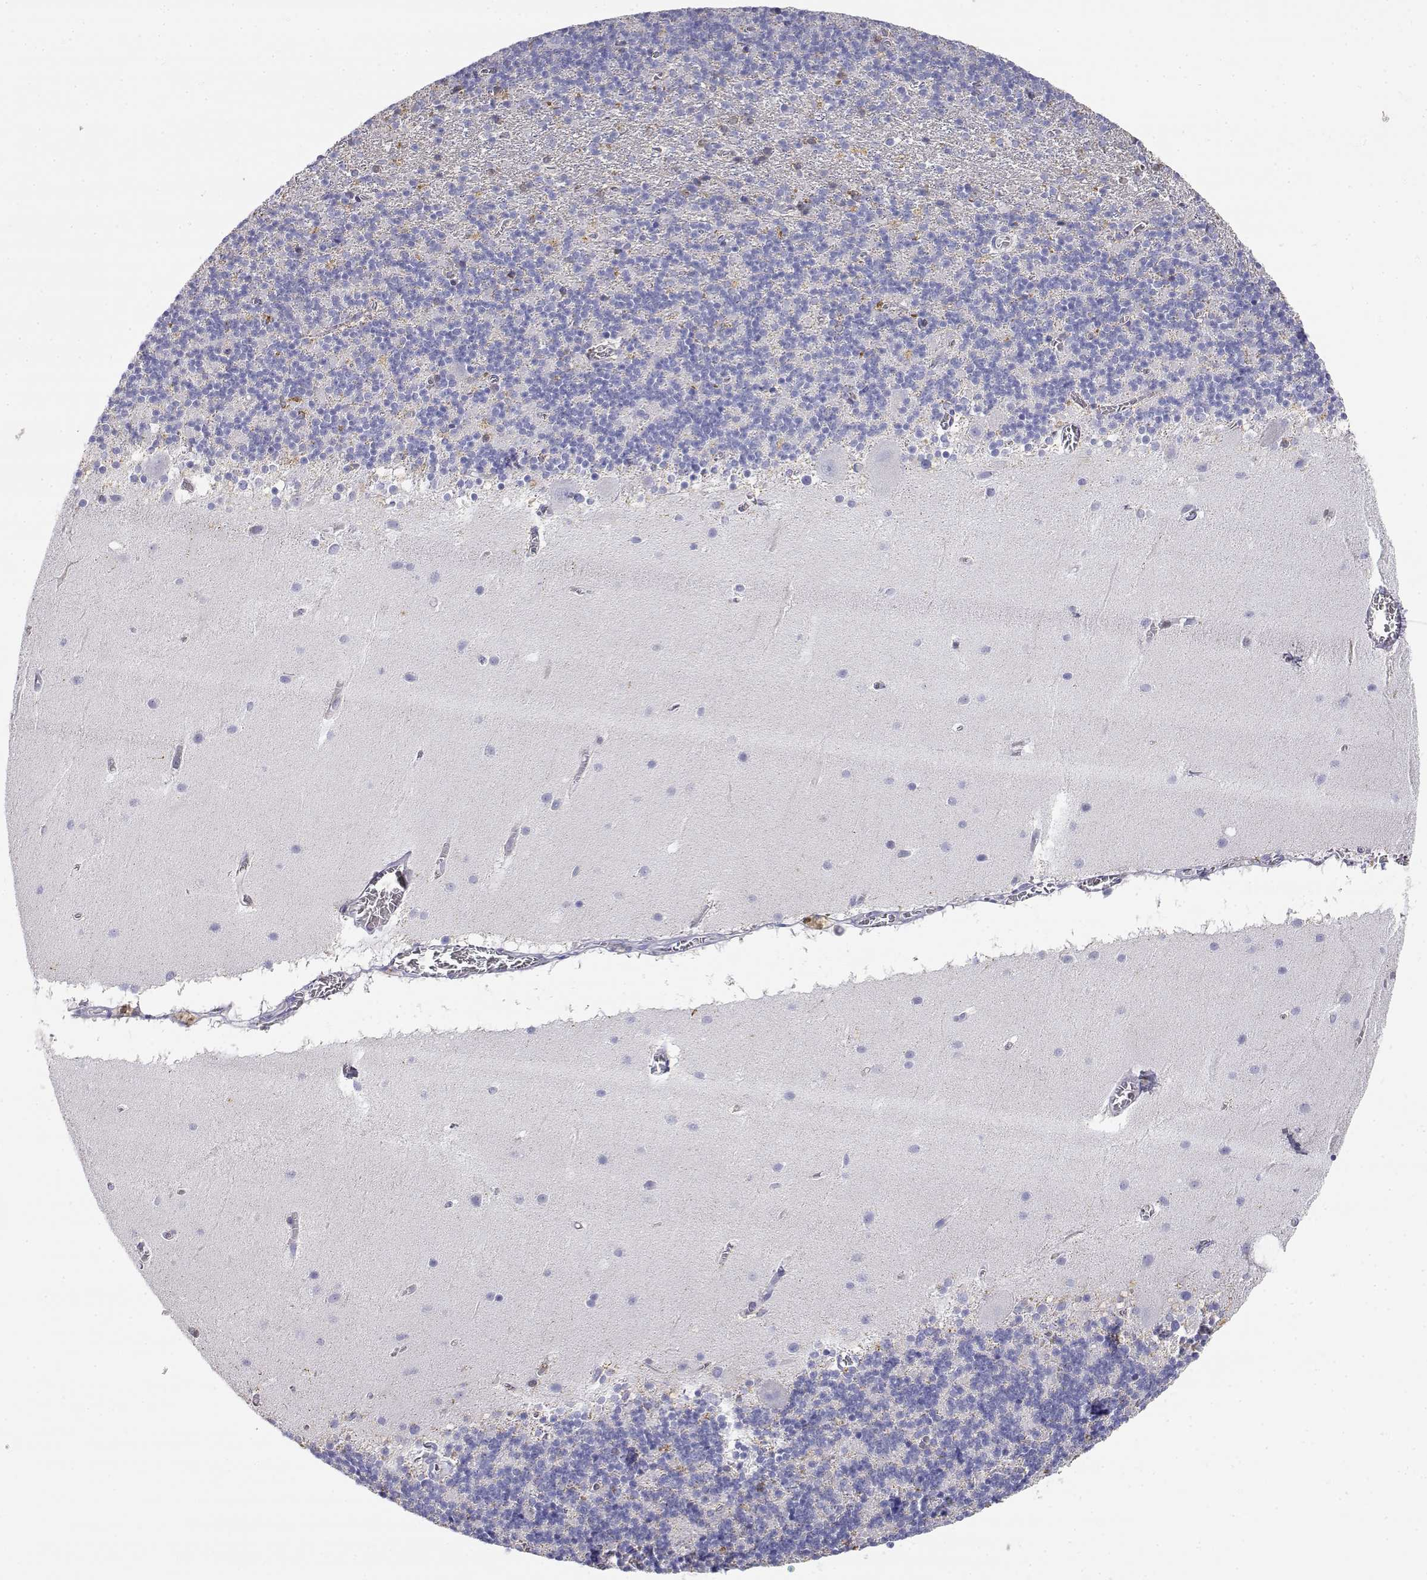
{"staining": {"intensity": "negative", "quantity": "none", "location": "none"}, "tissue": "cerebellum", "cell_type": "Cells in granular layer", "image_type": "normal", "snomed": [{"axis": "morphology", "description": "Normal tissue, NOS"}, {"axis": "topography", "description": "Cerebellum"}], "caption": "This is an IHC image of unremarkable cerebellum. There is no expression in cells in granular layer.", "gene": "ADA", "patient": {"sex": "male", "age": 70}}